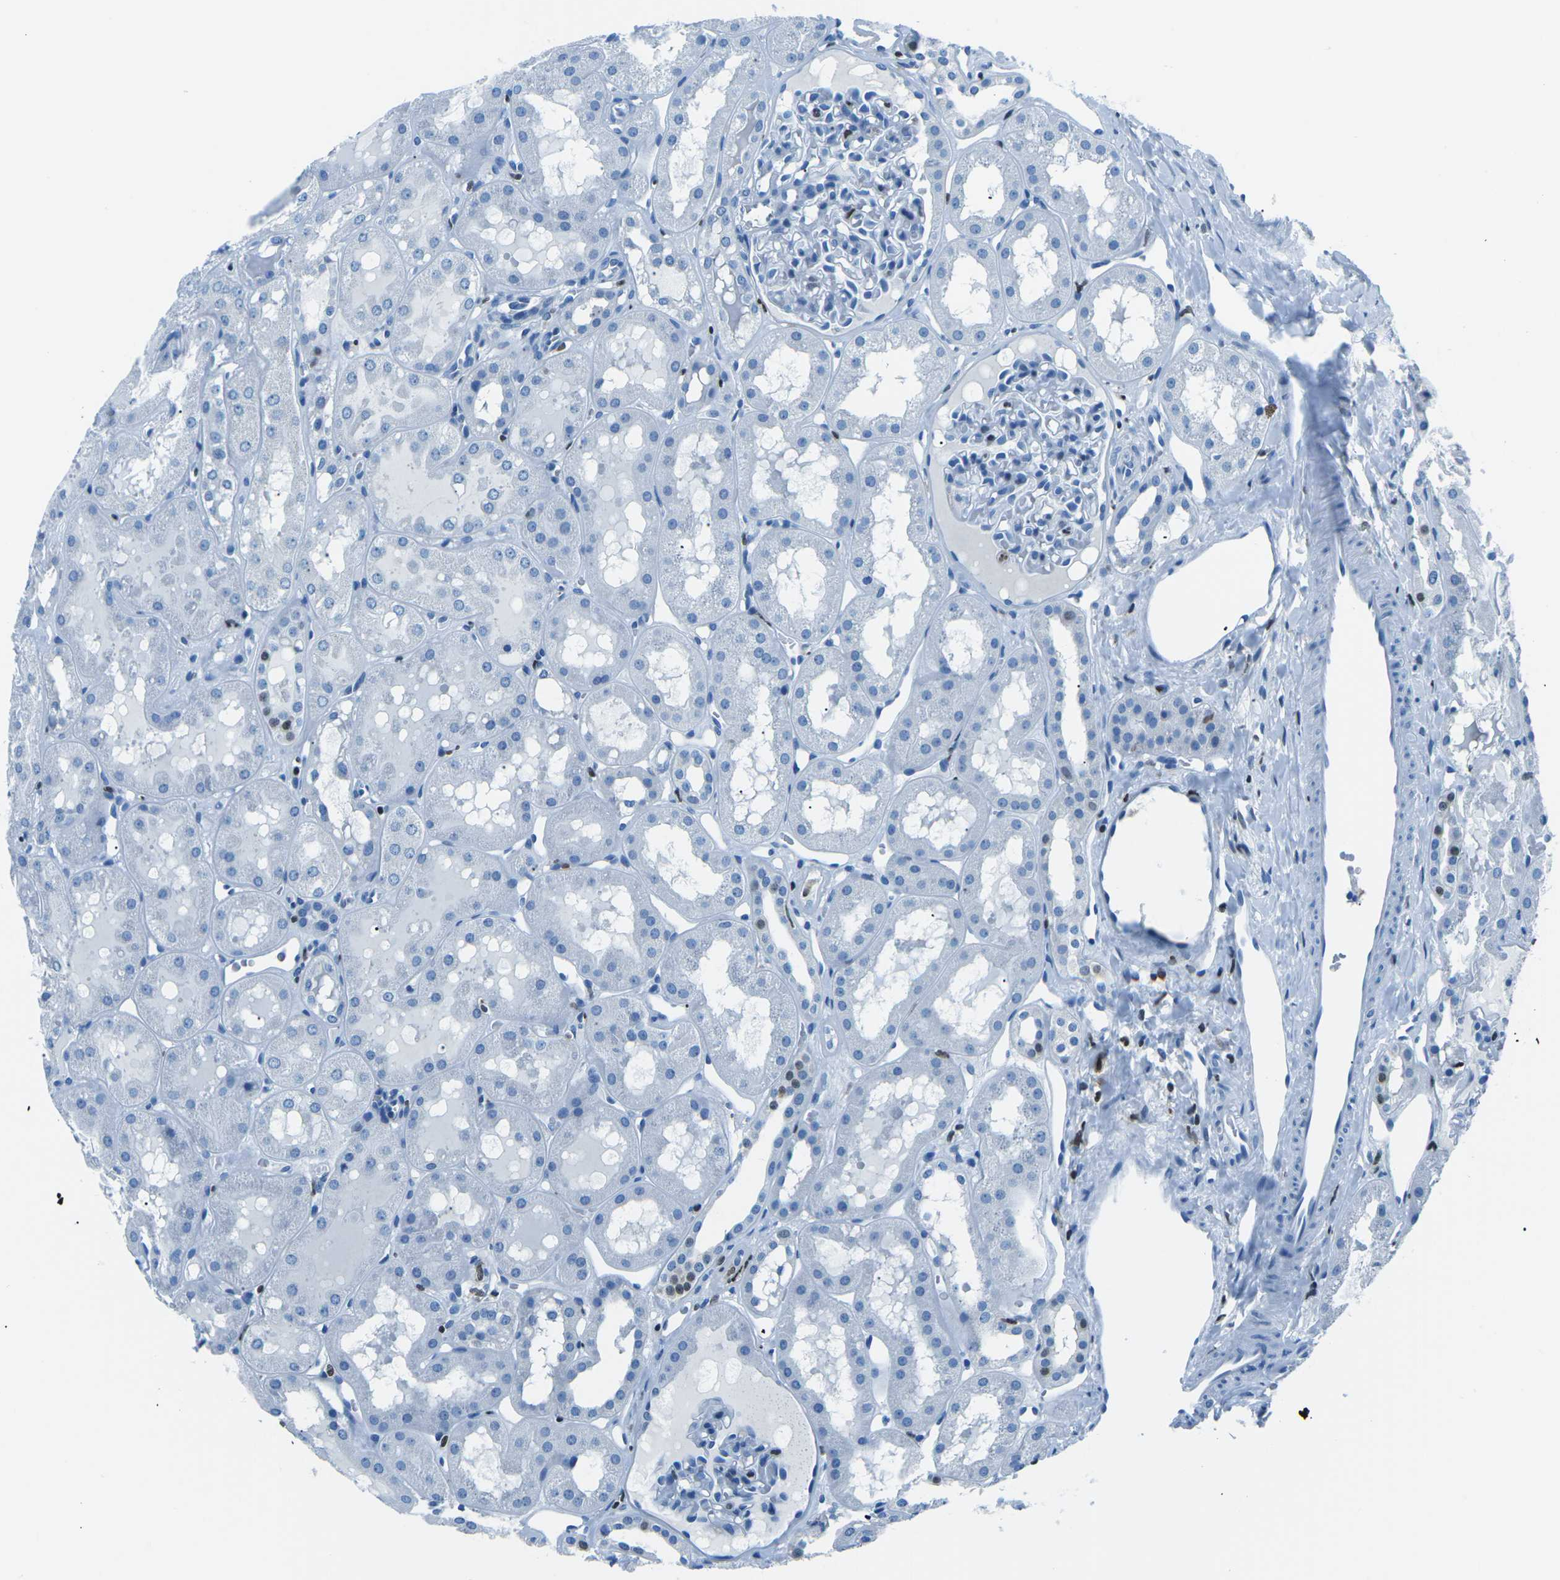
{"staining": {"intensity": "negative", "quantity": "none", "location": "none"}, "tissue": "kidney", "cell_type": "Cells in glomeruli", "image_type": "normal", "snomed": [{"axis": "morphology", "description": "Normal tissue, NOS"}, {"axis": "topography", "description": "Kidney"}, {"axis": "topography", "description": "Urinary bladder"}], "caption": "Kidney stained for a protein using immunohistochemistry reveals no staining cells in glomeruli.", "gene": "CELF2", "patient": {"sex": "male", "age": 16}}